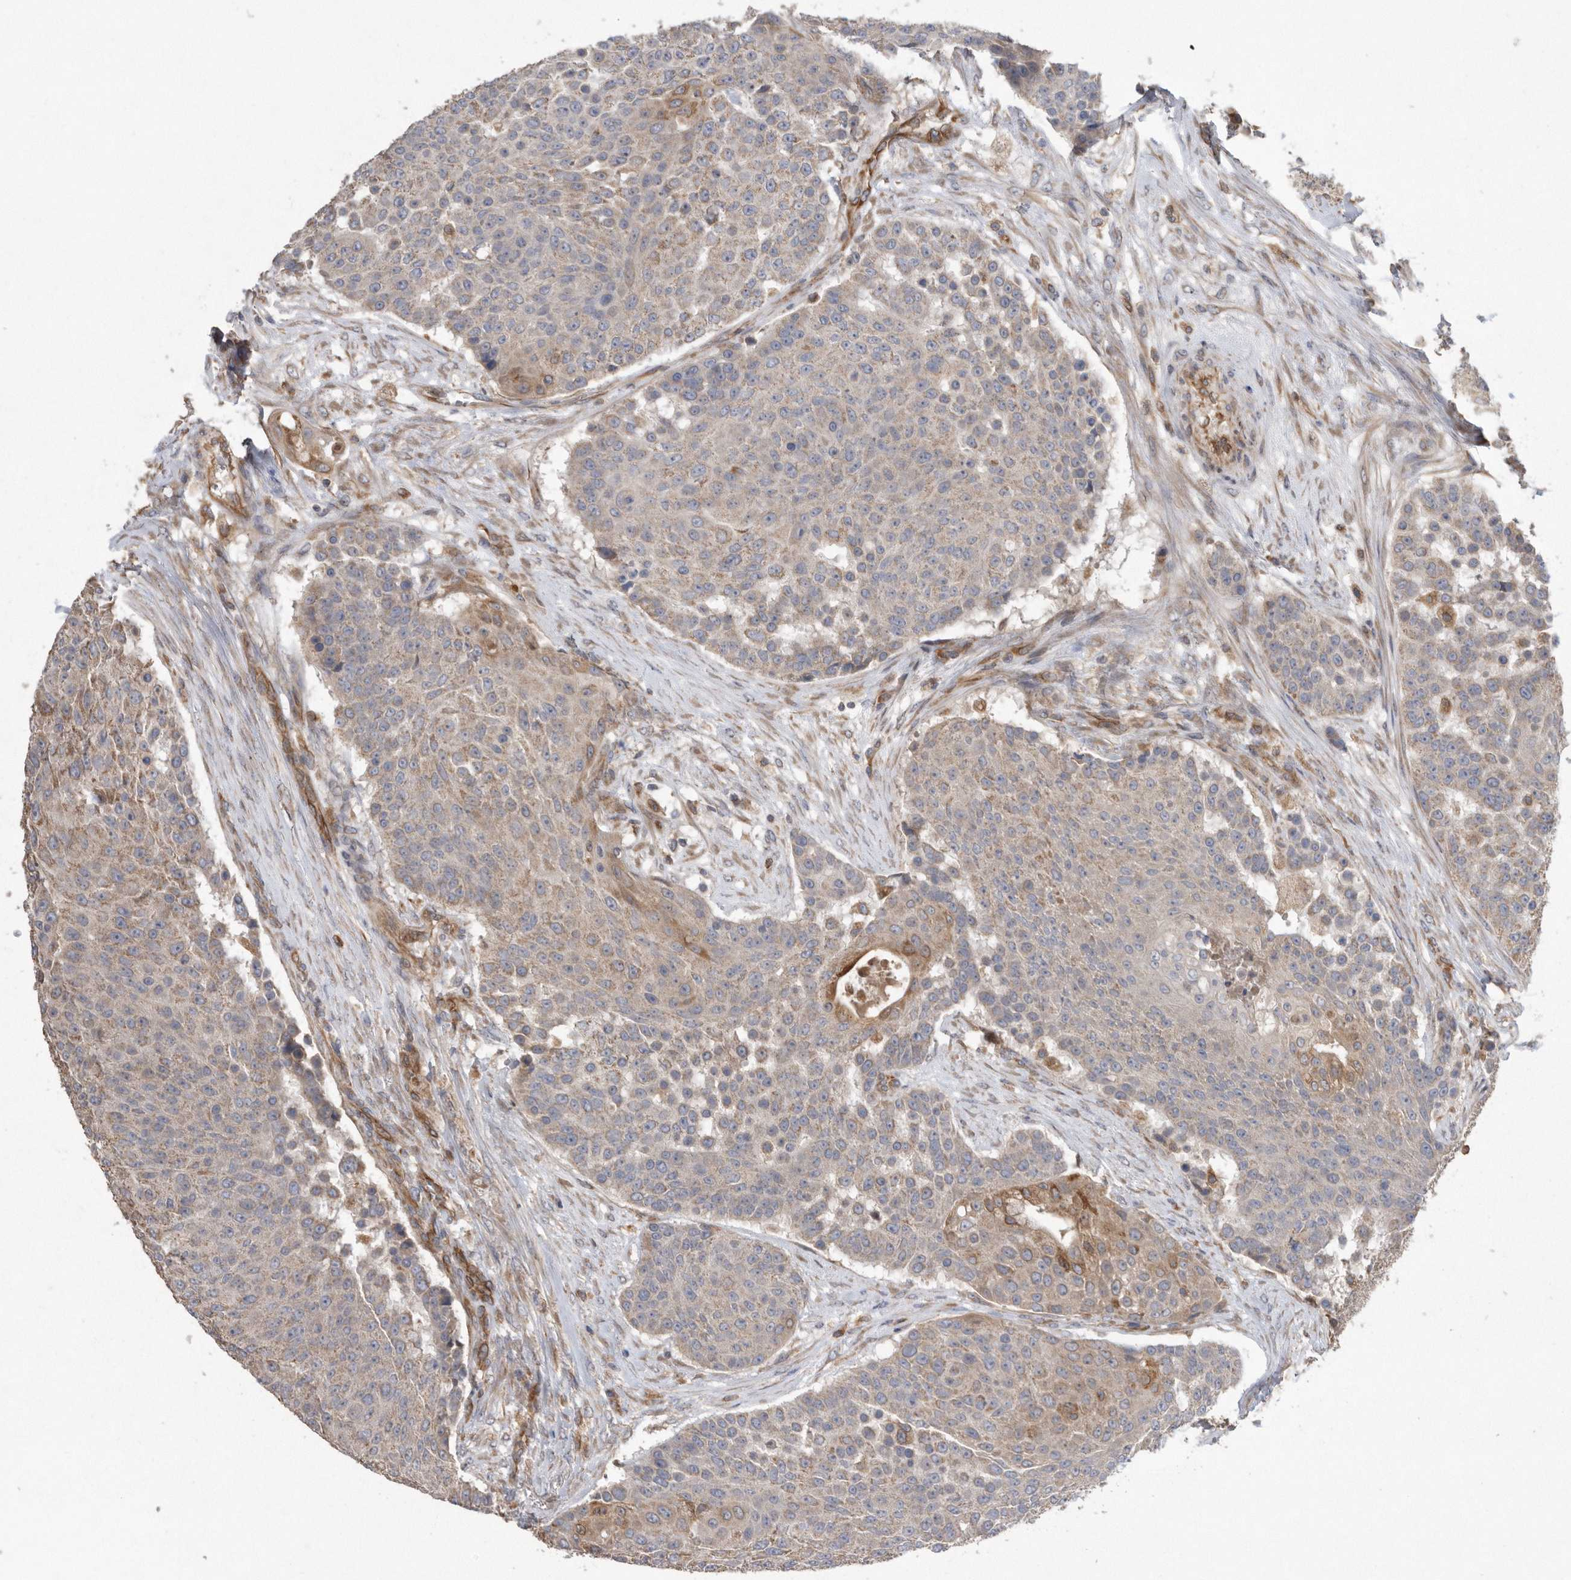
{"staining": {"intensity": "moderate", "quantity": "<25%", "location": "cytoplasmic/membranous"}, "tissue": "urothelial cancer", "cell_type": "Tumor cells", "image_type": "cancer", "snomed": [{"axis": "morphology", "description": "Urothelial carcinoma, High grade"}, {"axis": "topography", "description": "Urinary bladder"}], "caption": "High-grade urothelial carcinoma stained with a brown dye shows moderate cytoplasmic/membranous positive expression in about <25% of tumor cells.", "gene": "PON2", "patient": {"sex": "female", "age": 63}}